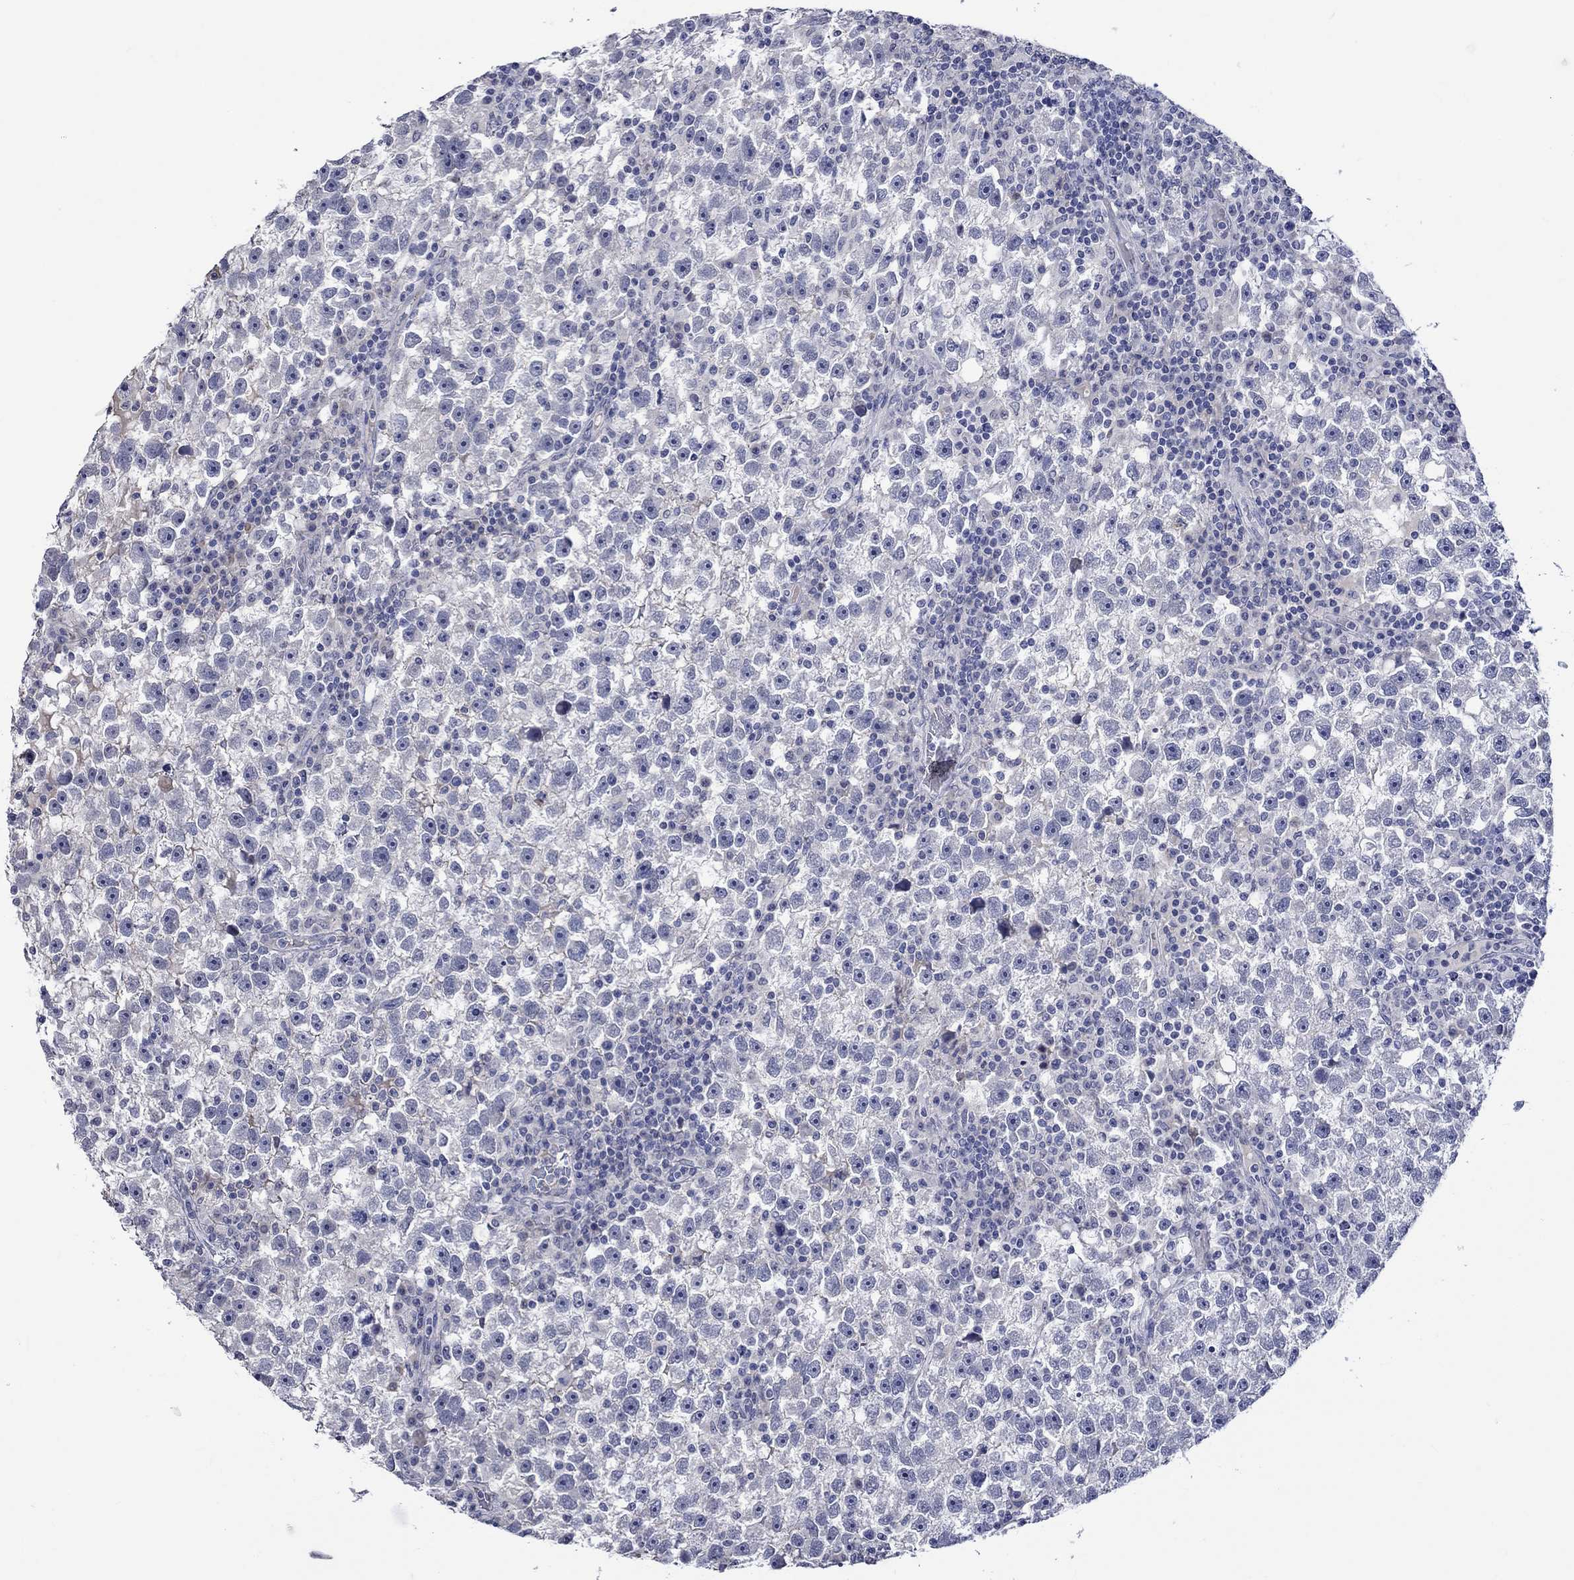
{"staining": {"intensity": "negative", "quantity": "none", "location": "none"}, "tissue": "testis cancer", "cell_type": "Tumor cells", "image_type": "cancer", "snomed": [{"axis": "morphology", "description": "Seminoma, NOS"}, {"axis": "topography", "description": "Testis"}], "caption": "IHC image of neoplastic tissue: testis cancer (seminoma) stained with DAB reveals no significant protein positivity in tumor cells.", "gene": "CRYAB", "patient": {"sex": "male", "age": 47}}